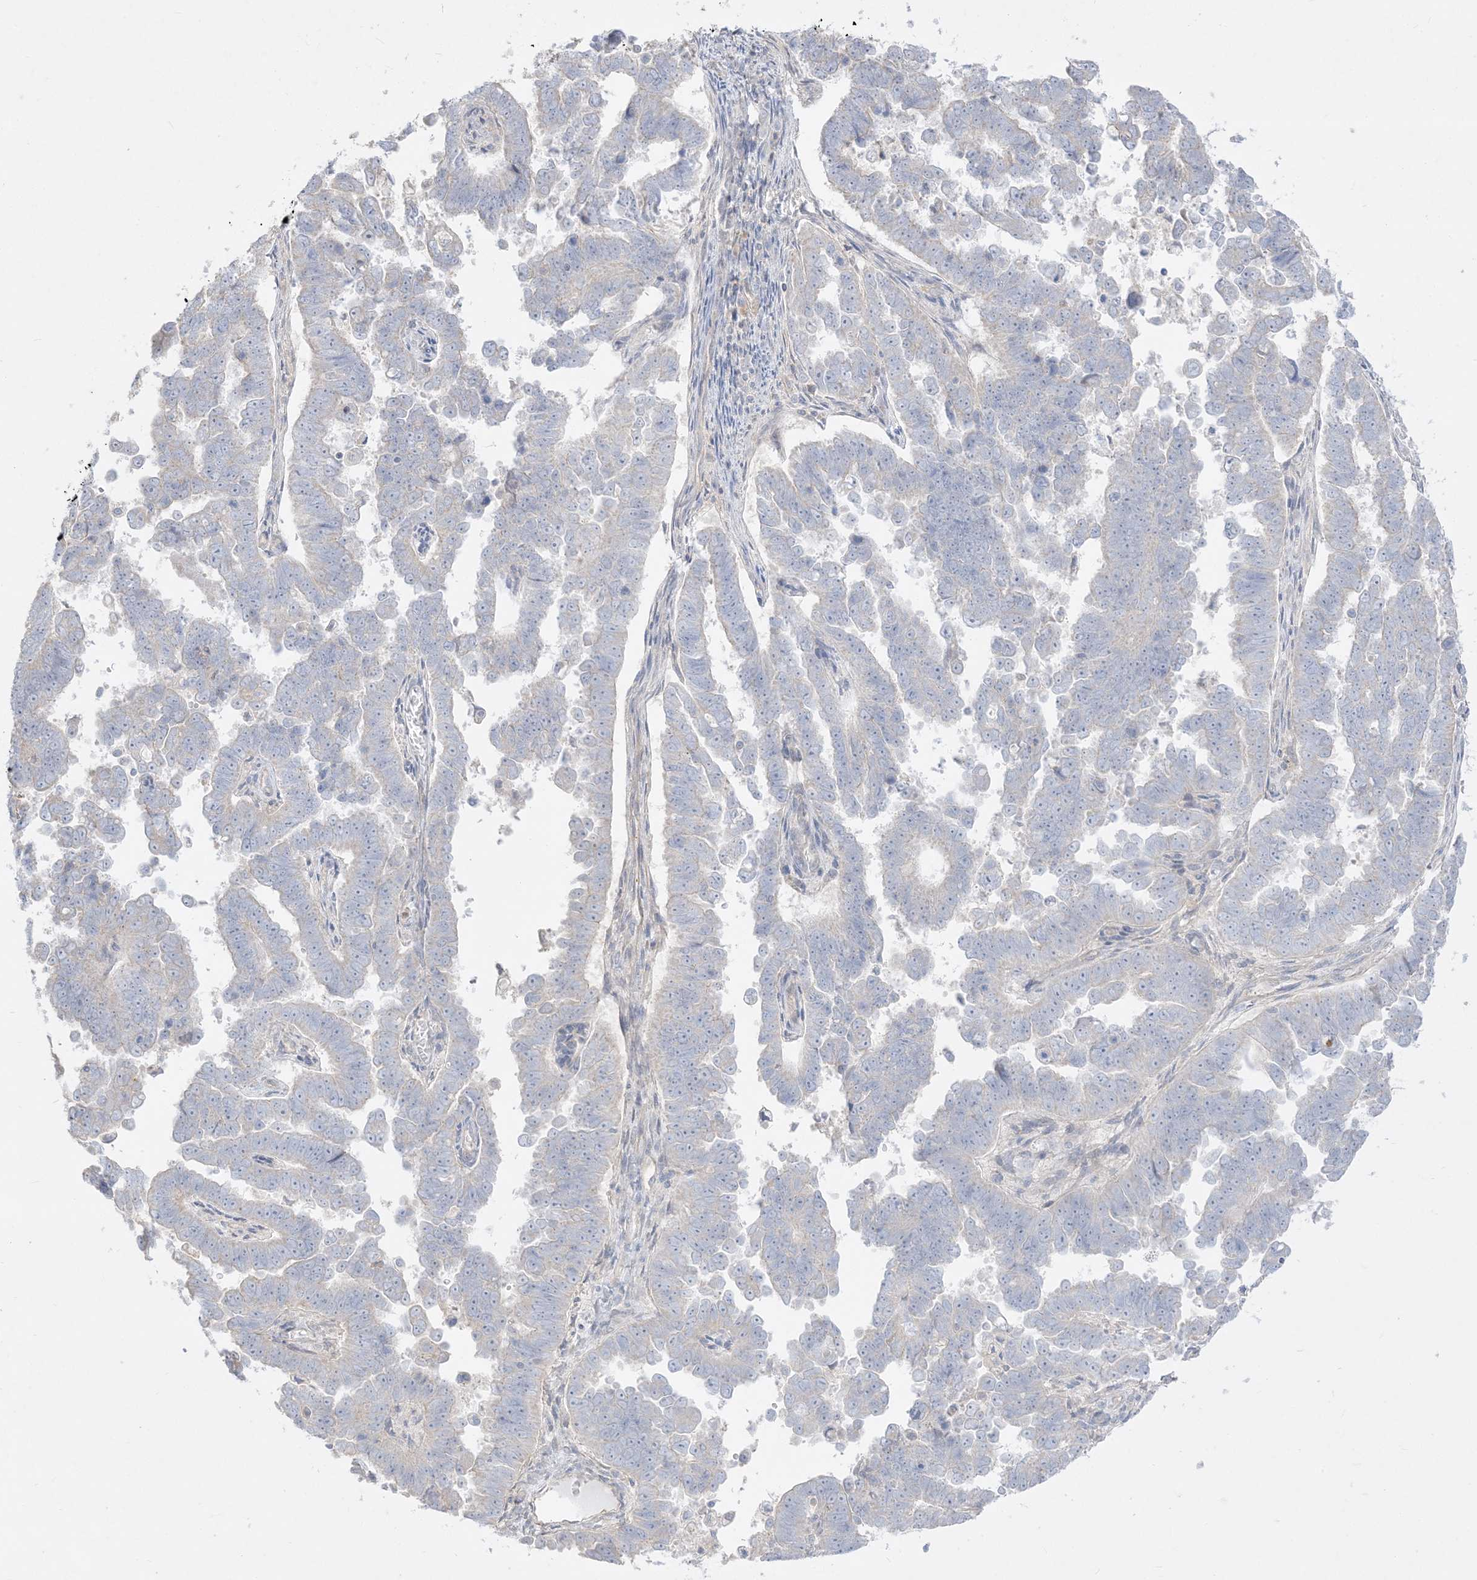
{"staining": {"intensity": "negative", "quantity": "none", "location": "none"}, "tissue": "endometrial cancer", "cell_type": "Tumor cells", "image_type": "cancer", "snomed": [{"axis": "morphology", "description": "Adenocarcinoma, NOS"}, {"axis": "topography", "description": "Endometrium"}], "caption": "A histopathology image of human endometrial cancer is negative for staining in tumor cells. (DAB (3,3'-diaminobenzidine) immunohistochemistry (IHC) with hematoxylin counter stain).", "gene": "ARHGEF9", "patient": {"sex": "female", "age": 75}}